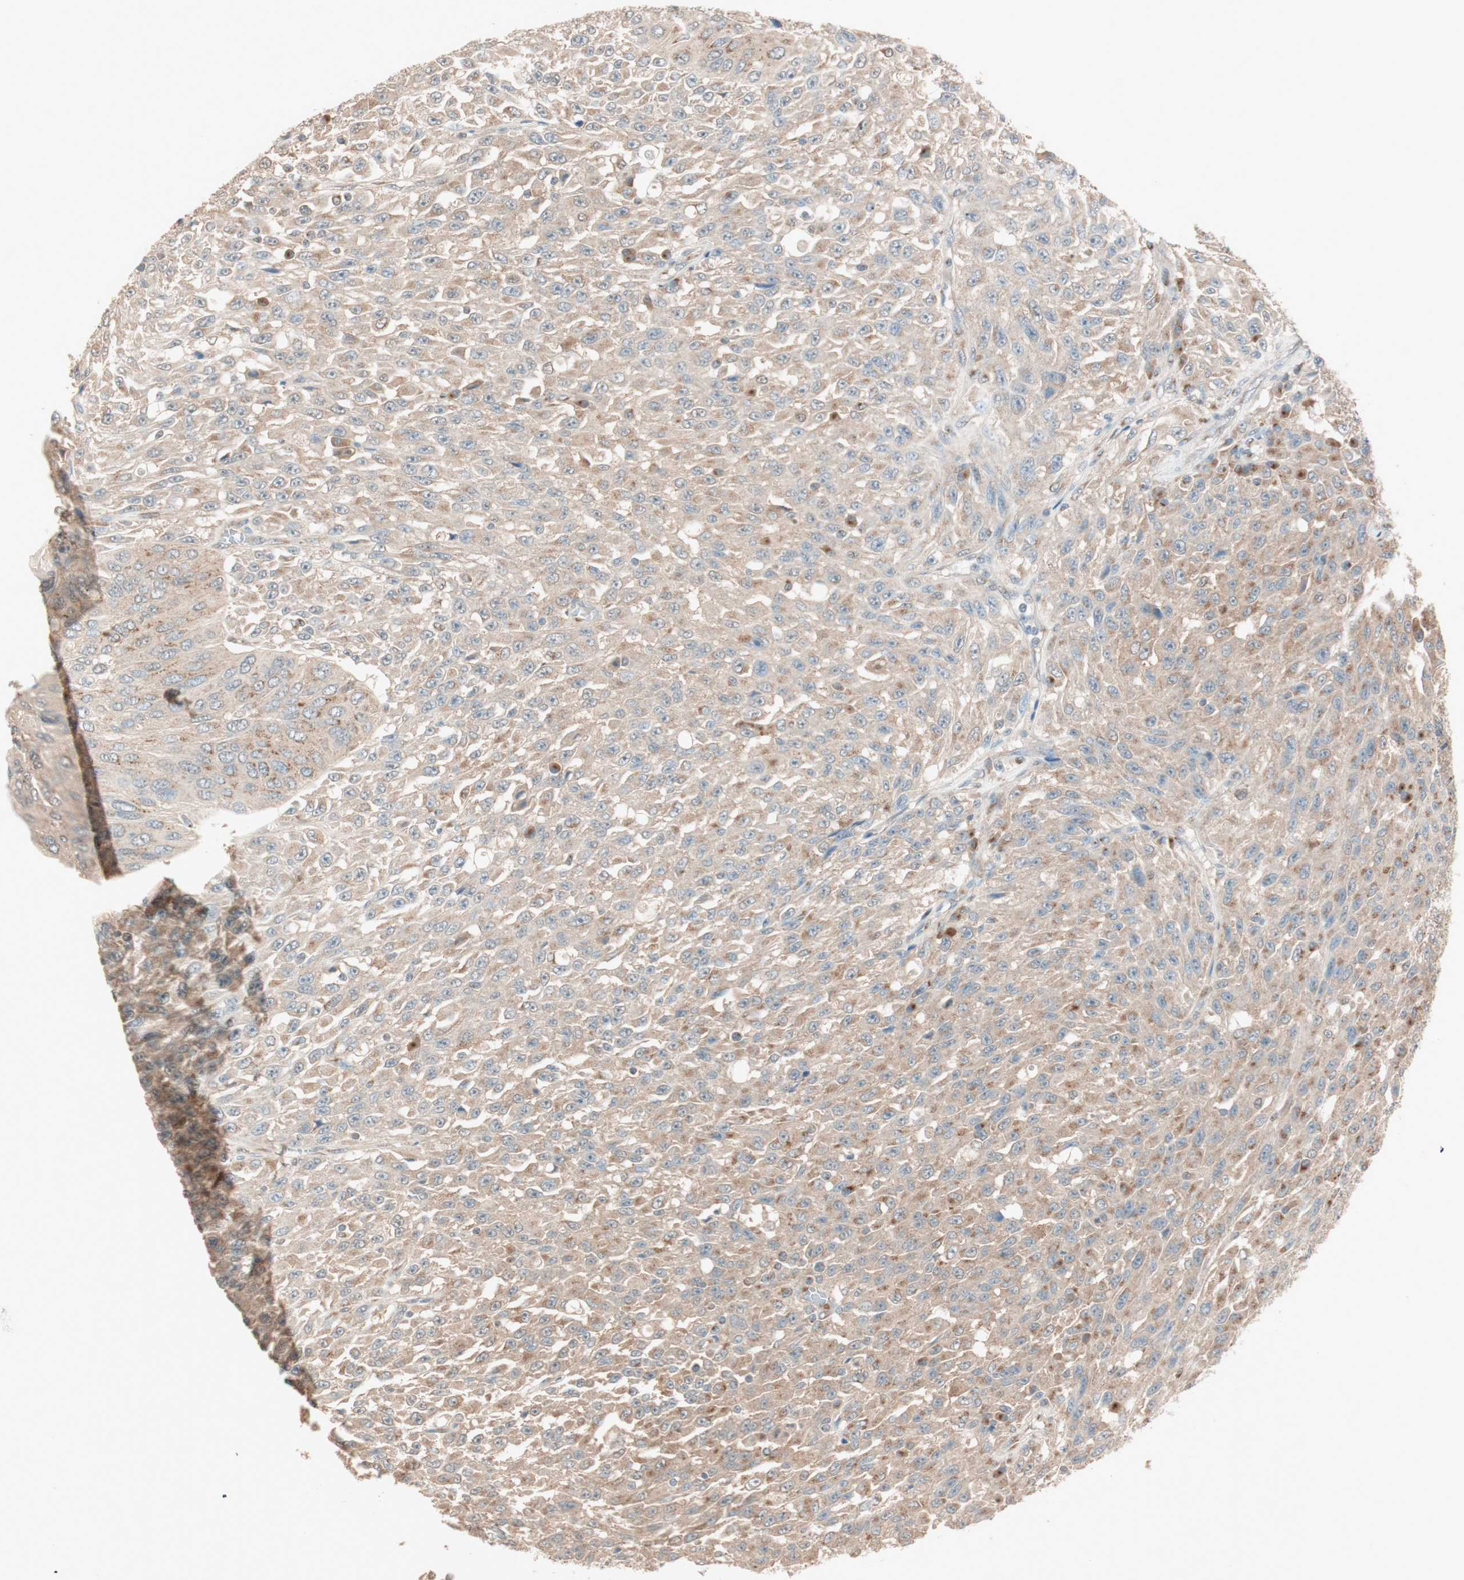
{"staining": {"intensity": "weak", "quantity": ">75%", "location": "cytoplasmic/membranous"}, "tissue": "urothelial cancer", "cell_type": "Tumor cells", "image_type": "cancer", "snomed": [{"axis": "morphology", "description": "Urothelial carcinoma, High grade"}, {"axis": "topography", "description": "Urinary bladder"}], "caption": "Weak cytoplasmic/membranous staining is present in about >75% of tumor cells in urothelial carcinoma (high-grade).", "gene": "SEC16A", "patient": {"sex": "male", "age": 66}}